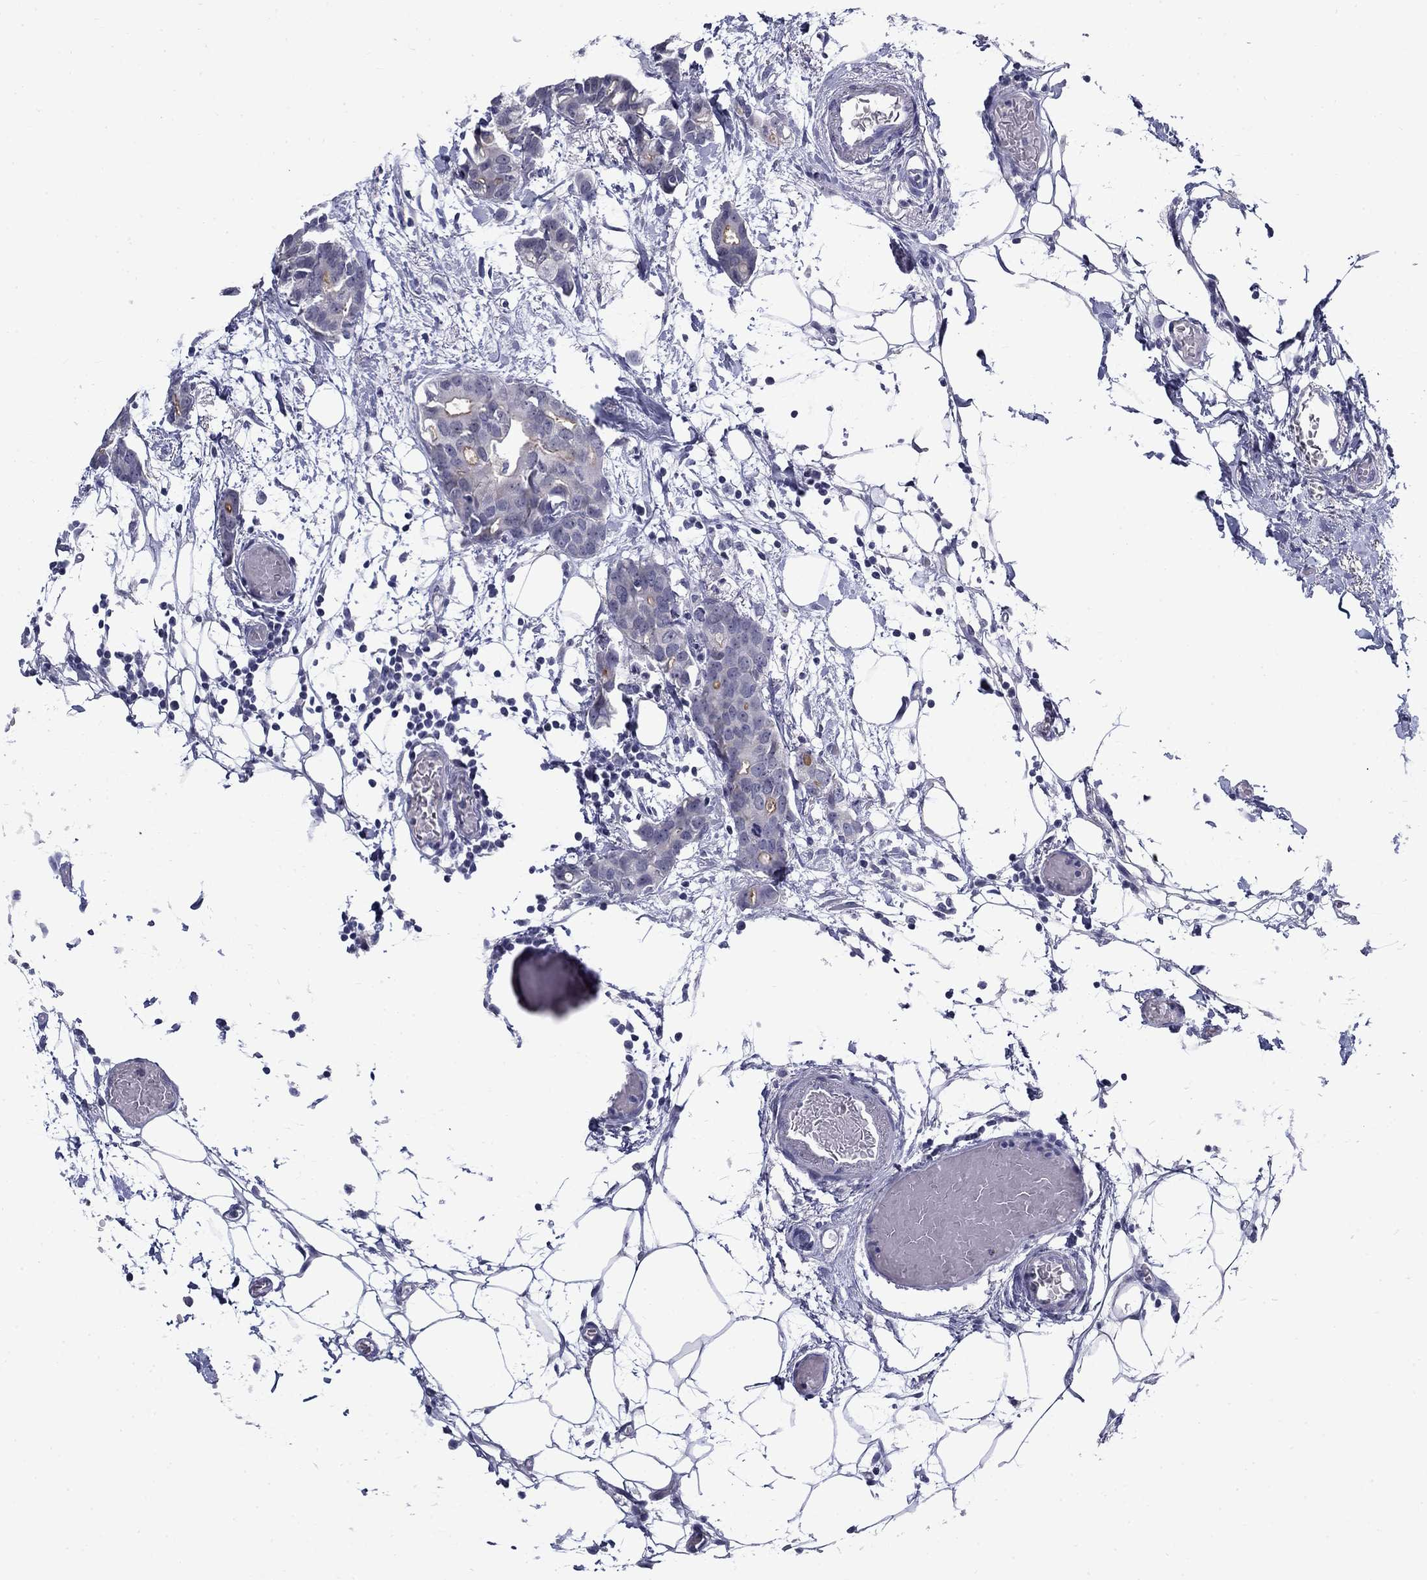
{"staining": {"intensity": "weak", "quantity": "<25%", "location": "cytoplasmic/membranous"}, "tissue": "breast cancer", "cell_type": "Tumor cells", "image_type": "cancer", "snomed": [{"axis": "morphology", "description": "Duct carcinoma"}, {"axis": "topography", "description": "Breast"}], "caption": "Tumor cells are negative for protein expression in human breast cancer.", "gene": "C4orf19", "patient": {"sex": "female", "age": 83}}